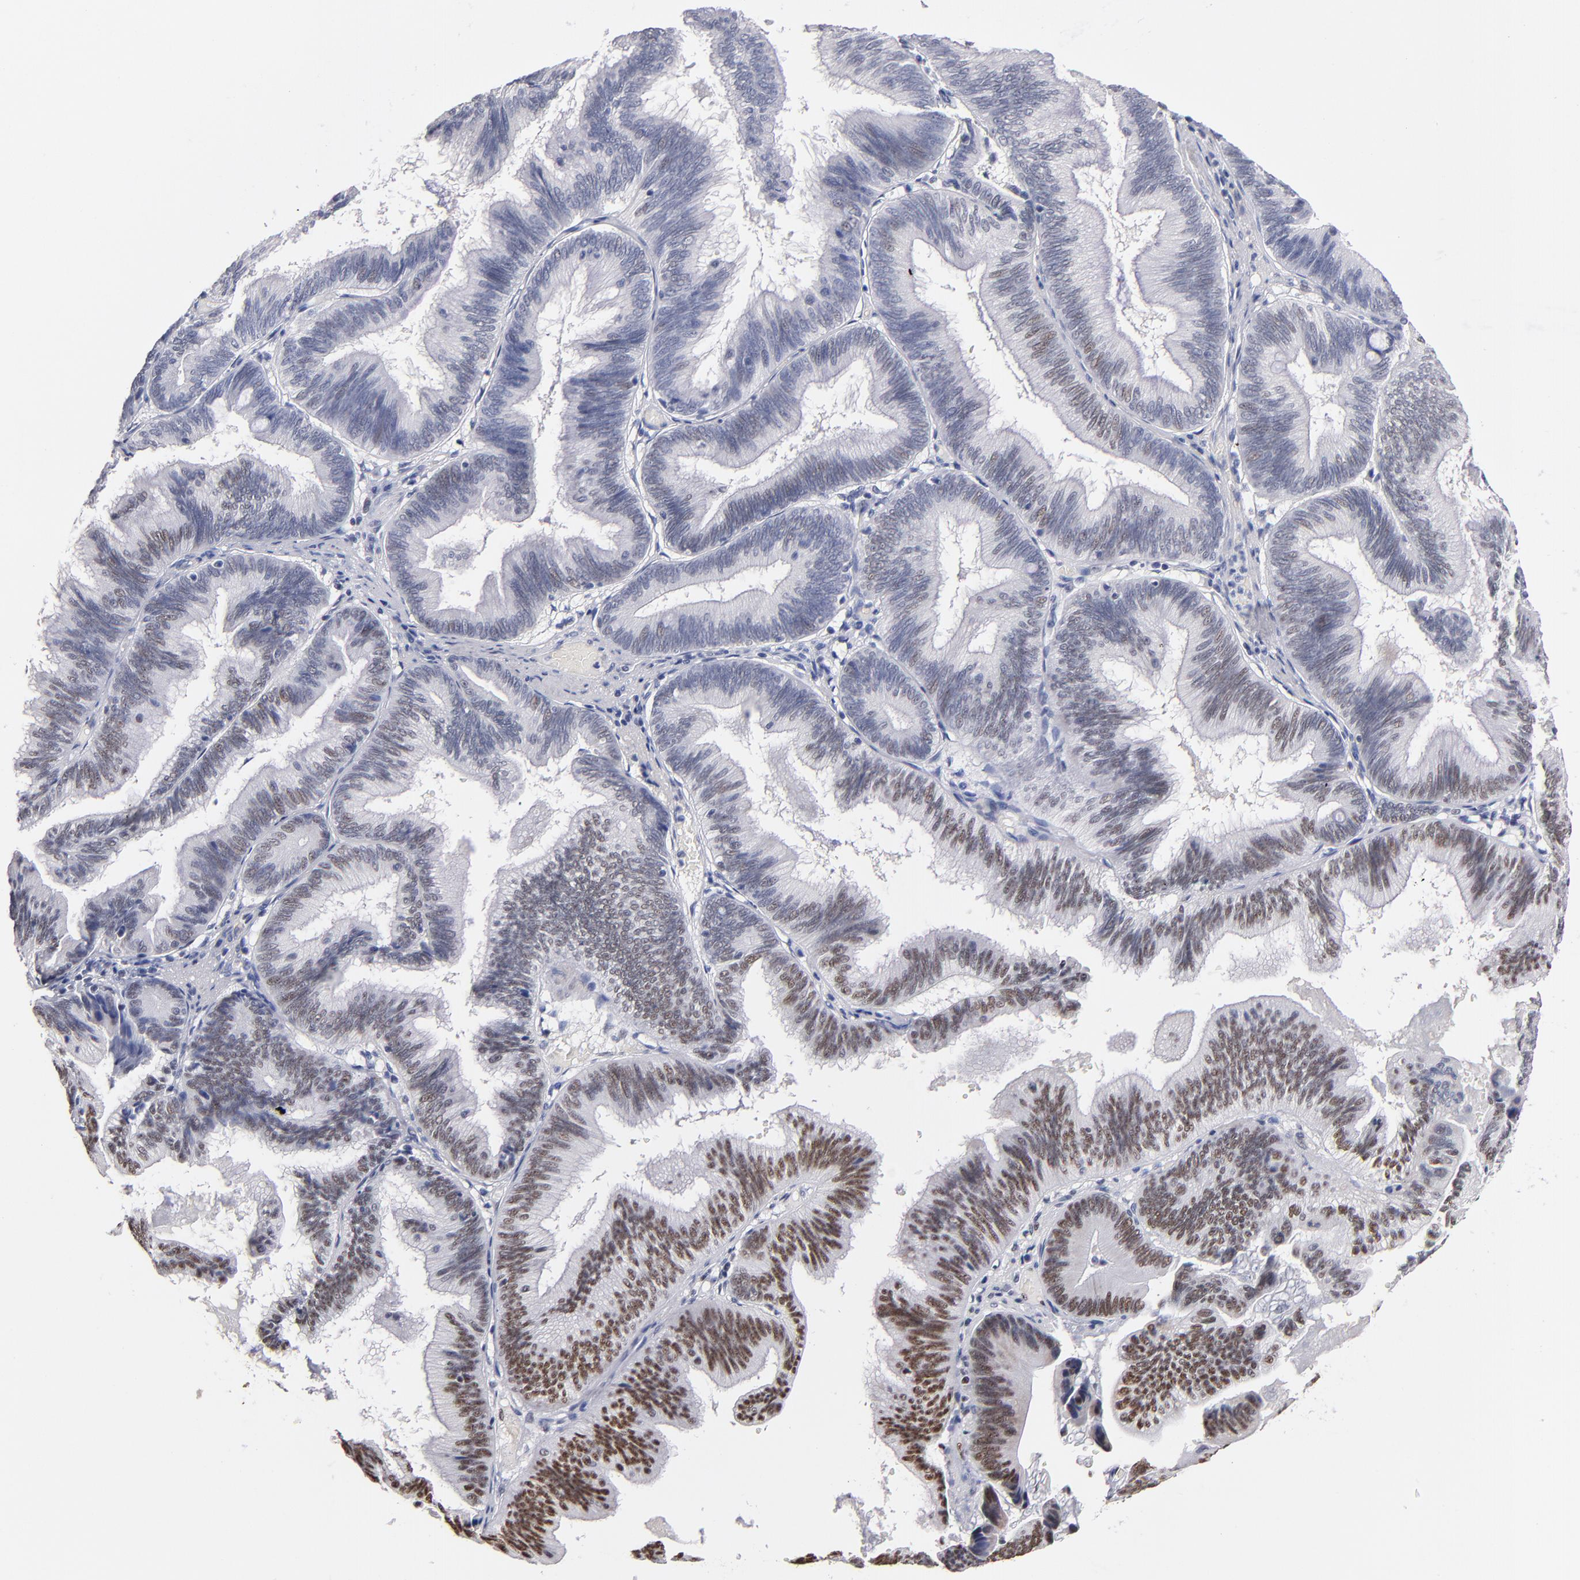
{"staining": {"intensity": "moderate", "quantity": ">75%", "location": "nuclear"}, "tissue": "pancreatic cancer", "cell_type": "Tumor cells", "image_type": "cancer", "snomed": [{"axis": "morphology", "description": "Adenocarcinoma, NOS"}, {"axis": "topography", "description": "Pancreas"}], "caption": "Tumor cells demonstrate moderate nuclear expression in about >75% of cells in adenocarcinoma (pancreatic).", "gene": "MN1", "patient": {"sex": "male", "age": 82}}